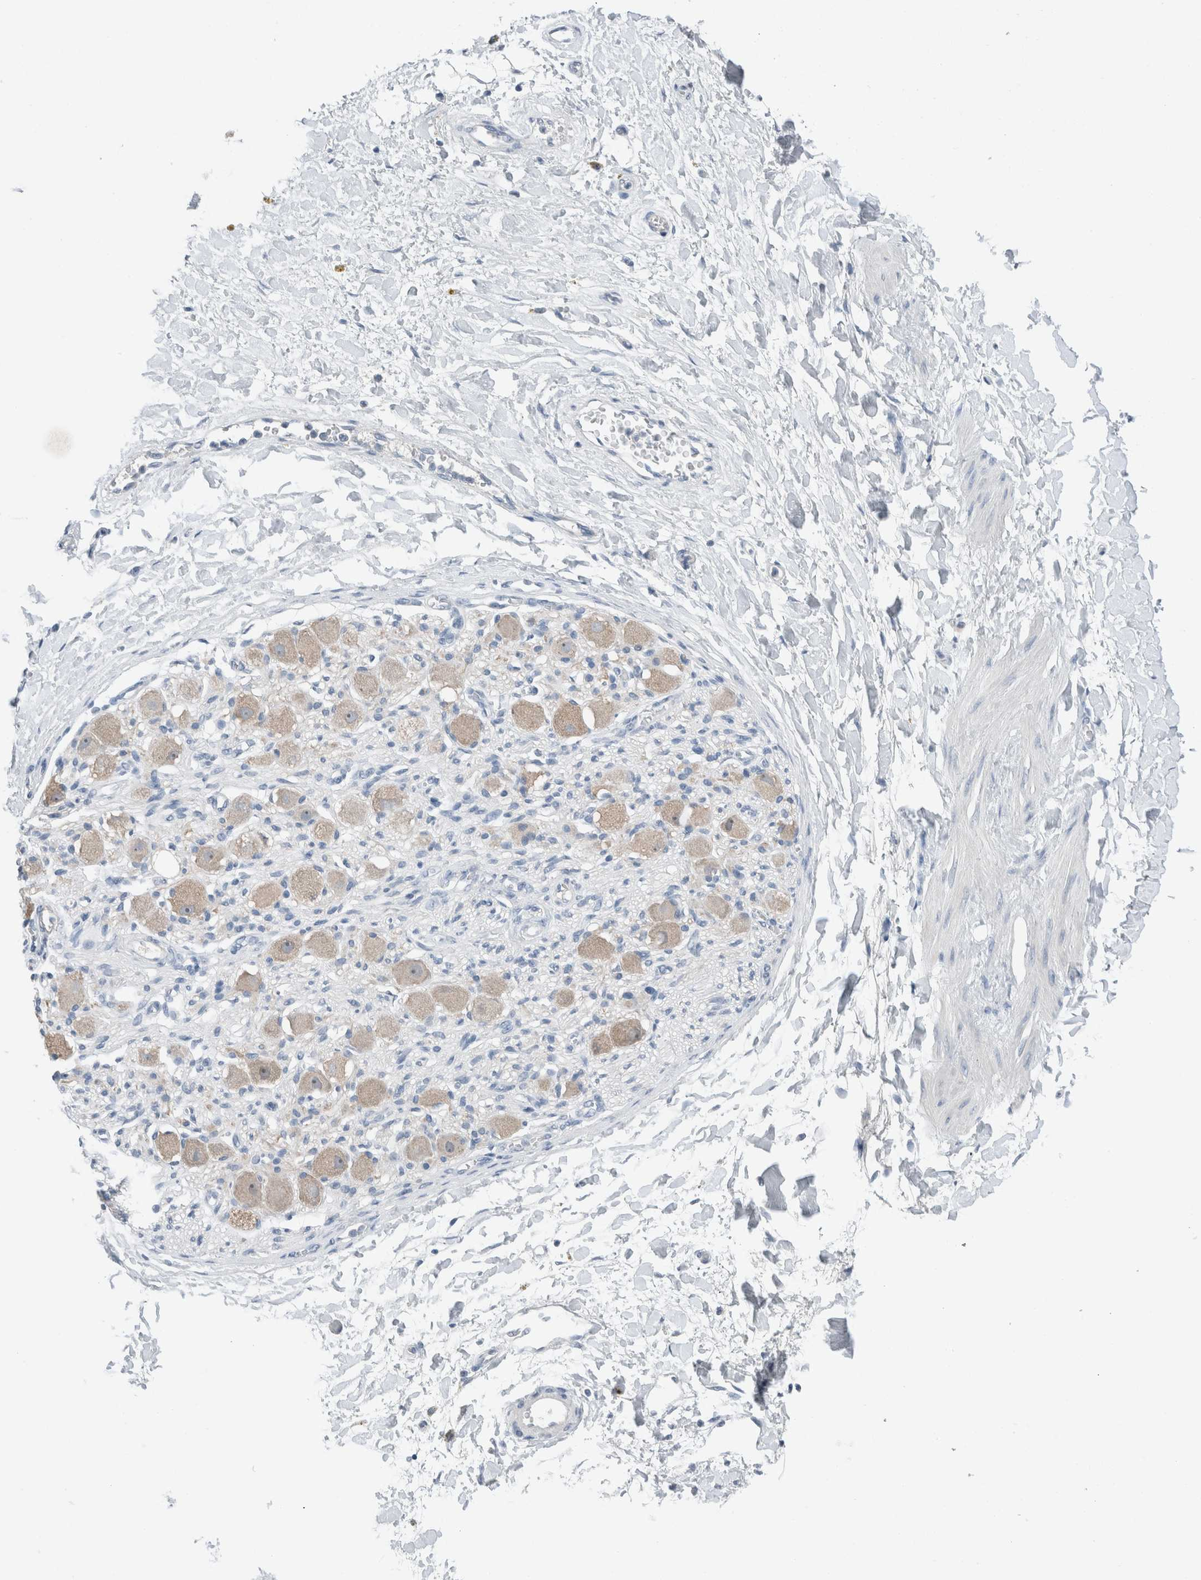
{"staining": {"intensity": "negative", "quantity": "none", "location": "none"}, "tissue": "adipose tissue", "cell_type": "Adipocytes", "image_type": "normal", "snomed": [{"axis": "morphology", "description": "Normal tissue, NOS"}, {"axis": "topography", "description": "Kidney"}, {"axis": "topography", "description": "Peripheral nerve tissue"}], "caption": "The photomicrograph displays no significant expression in adipocytes of adipose tissue. (Brightfield microscopy of DAB (3,3'-diaminobenzidine) immunohistochemistry at high magnification).", "gene": "DUOX1", "patient": {"sex": "male", "age": 7}}